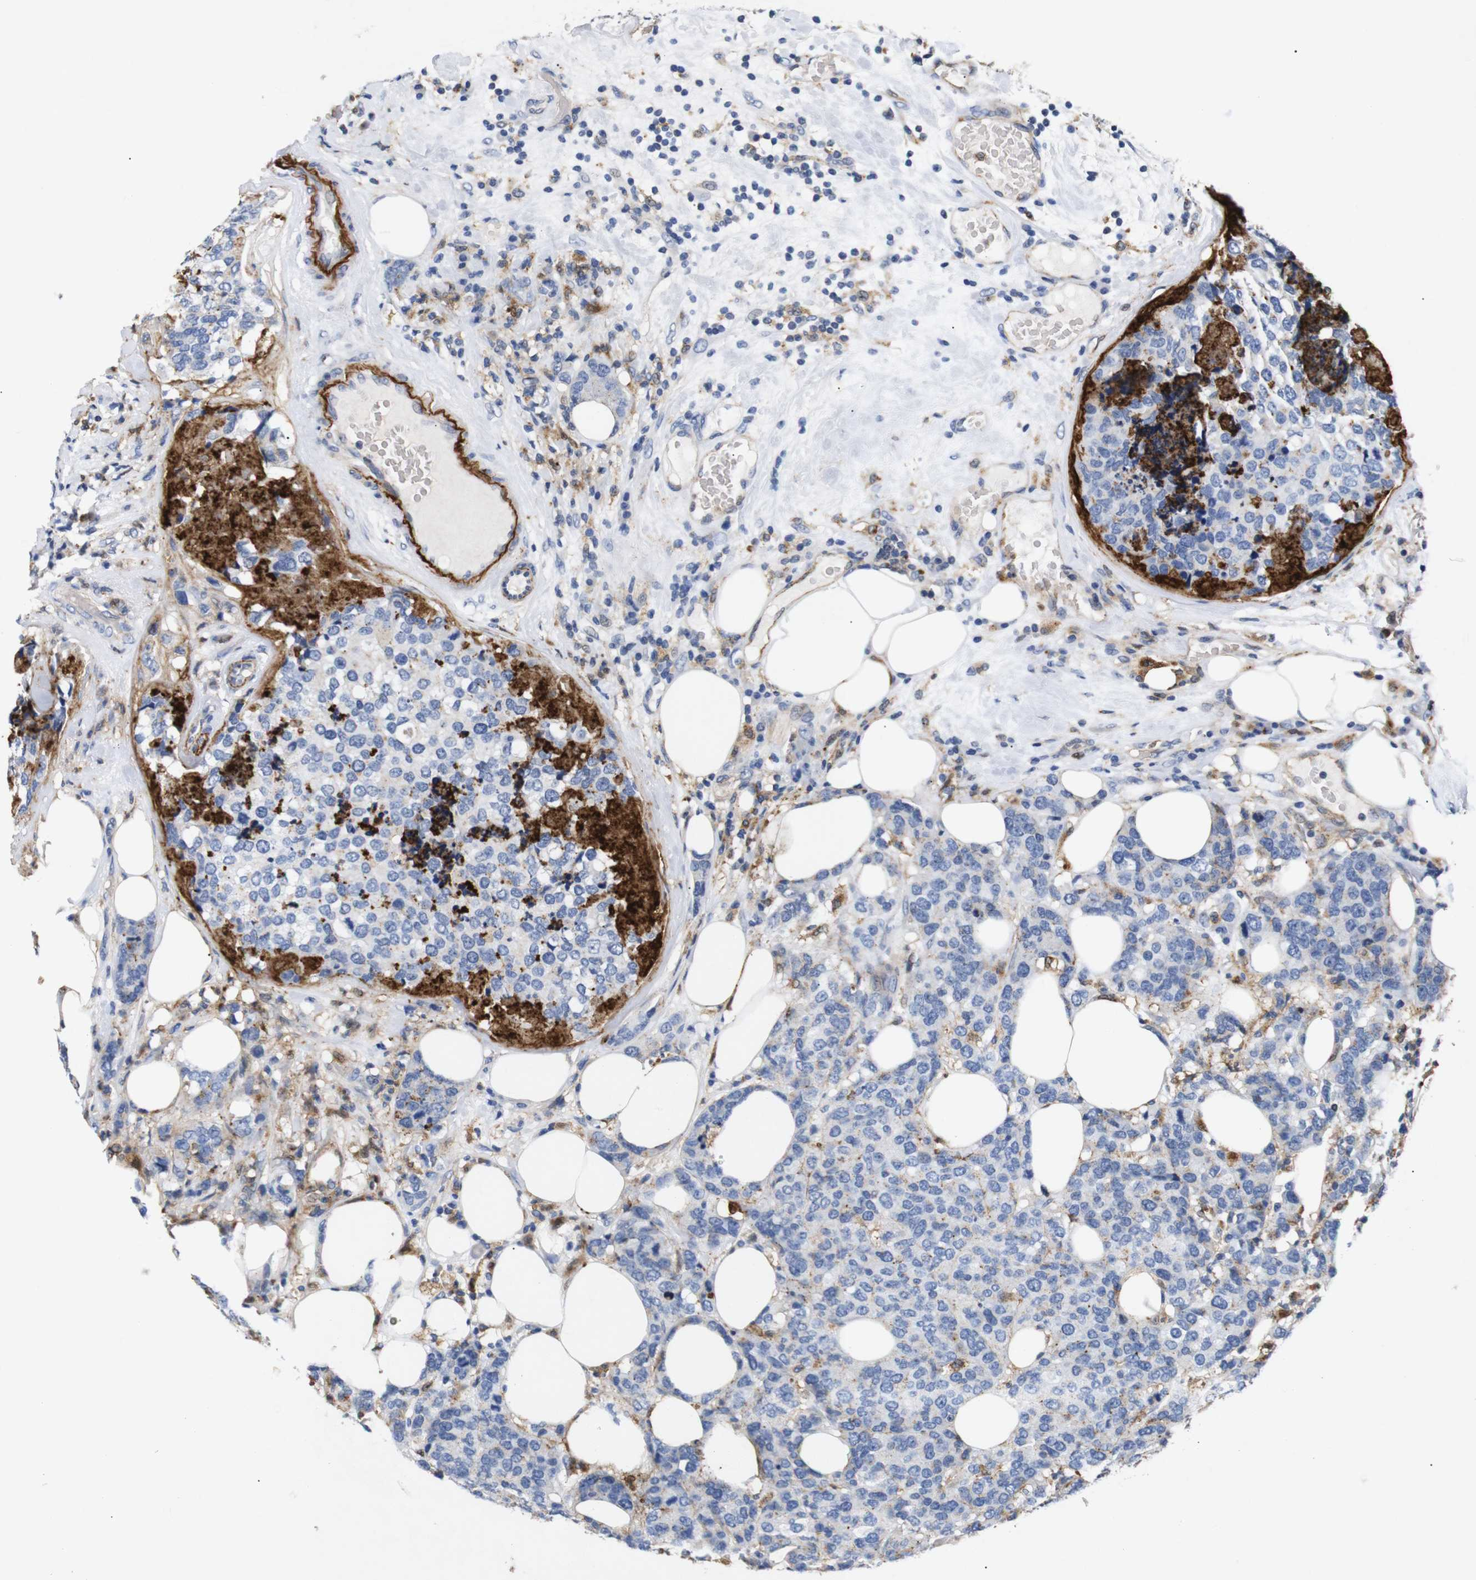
{"staining": {"intensity": "moderate", "quantity": "<25%", "location": "cytoplasmic/membranous"}, "tissue": "breast cancer", "cell_type": "Tumor cells", "image_type": "cancer", "snomed": [{"axis": "morphology", "description": "Lobular carcinoma"}, {"axis": "topography", "description": "Breast"}], "caption": "Breast cancer (lobular carcinoma) tissue reveals moderate cytoplasmic/membranous staining in about <25% of tumor cells, visualized by immunohistochemistry.", "gene": "SDCBP", "patient": {"sex": "female", "age": 59}}